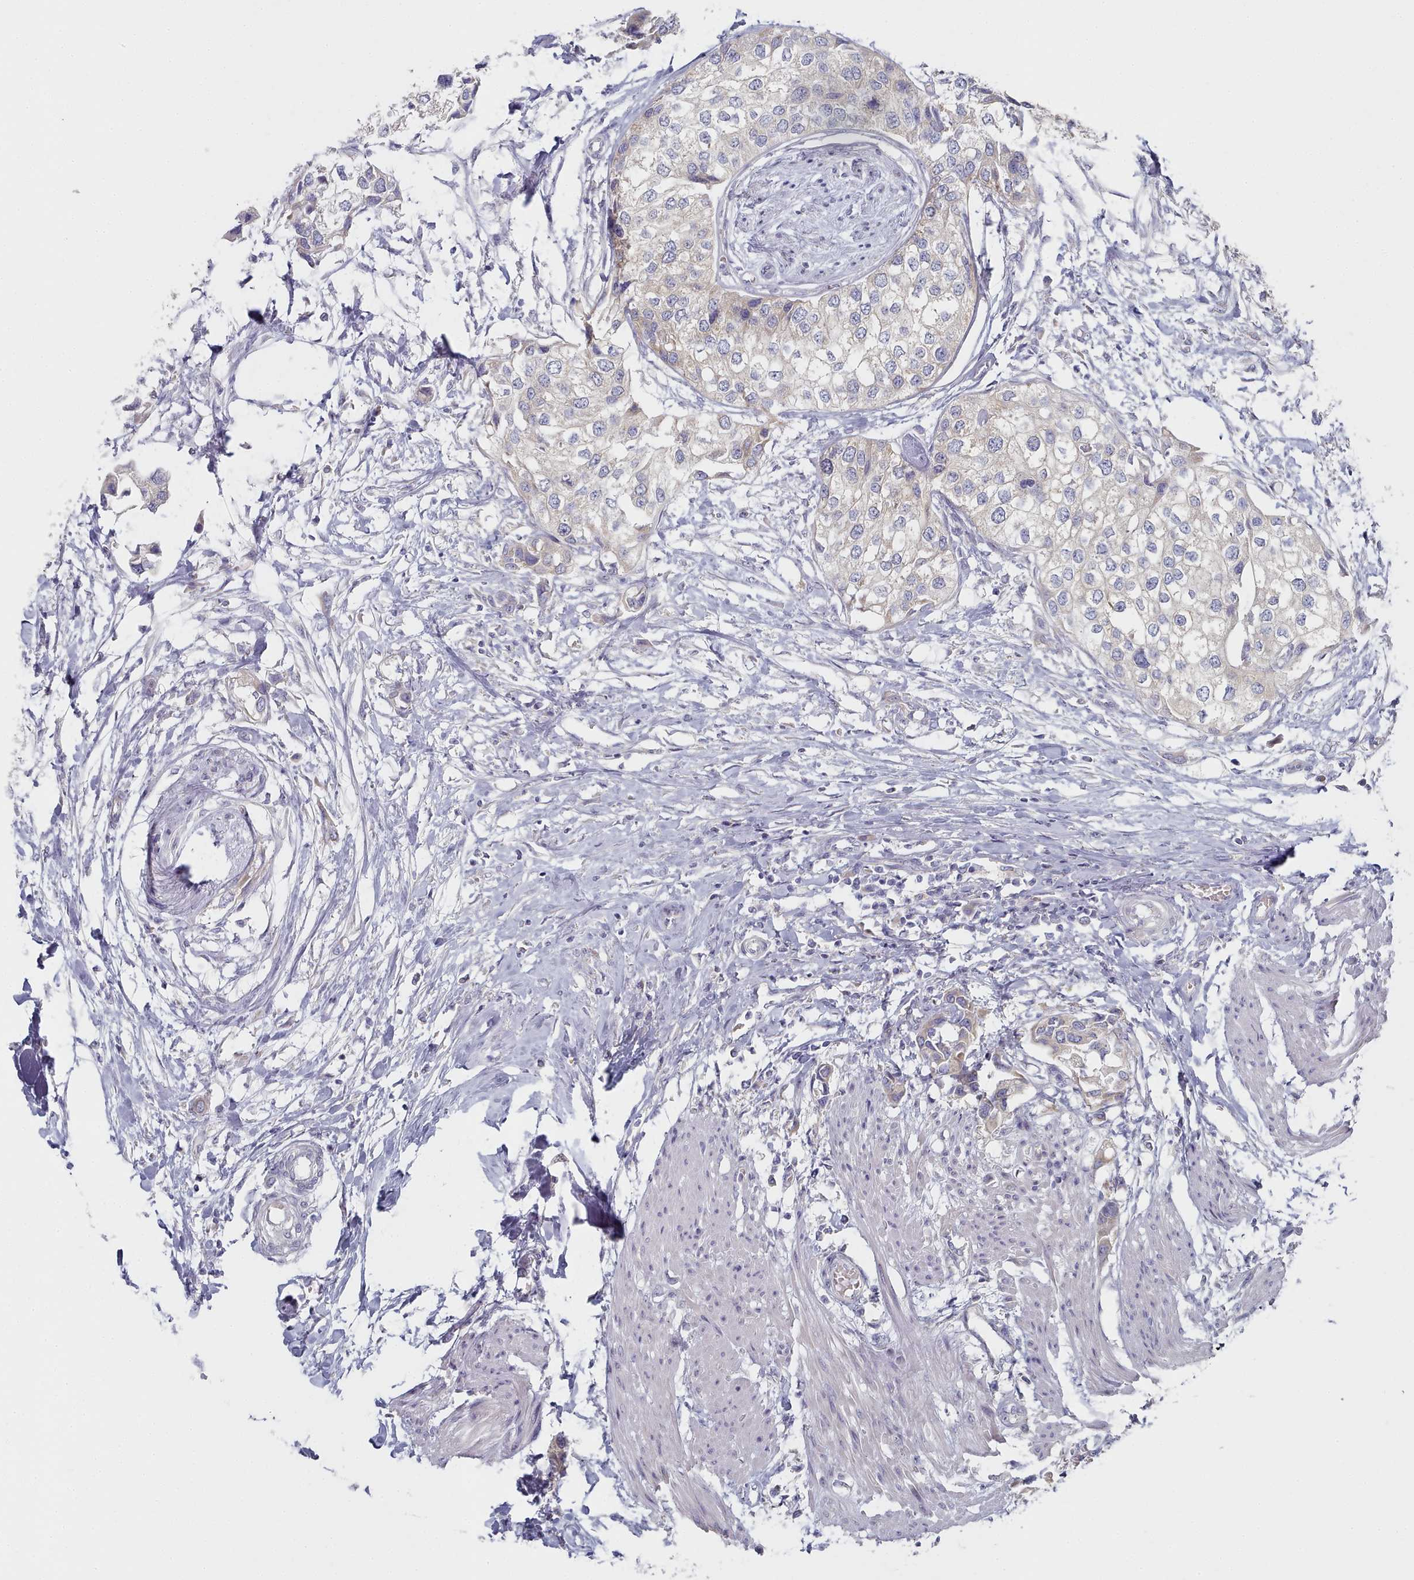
{"staining": {"intensity": "negative", "quantity": "none", "location": "none"}, "tissue": "urothelial cancer", "cell_type": "Tumor cells", "image_type": "cancer", "snomed": [{"axis": "morphology", "description": "Urothelial carcinoma, High grade"}, {"axis": "topography", "description": "Urinary bladder"}], "caption": "Immunohistochemical staining of human high-grade urothelial carcinoma displays no significant positivity in tumor cells.", "gene": "TYW1B", "patient": {"sex": "male", "age": 64}}